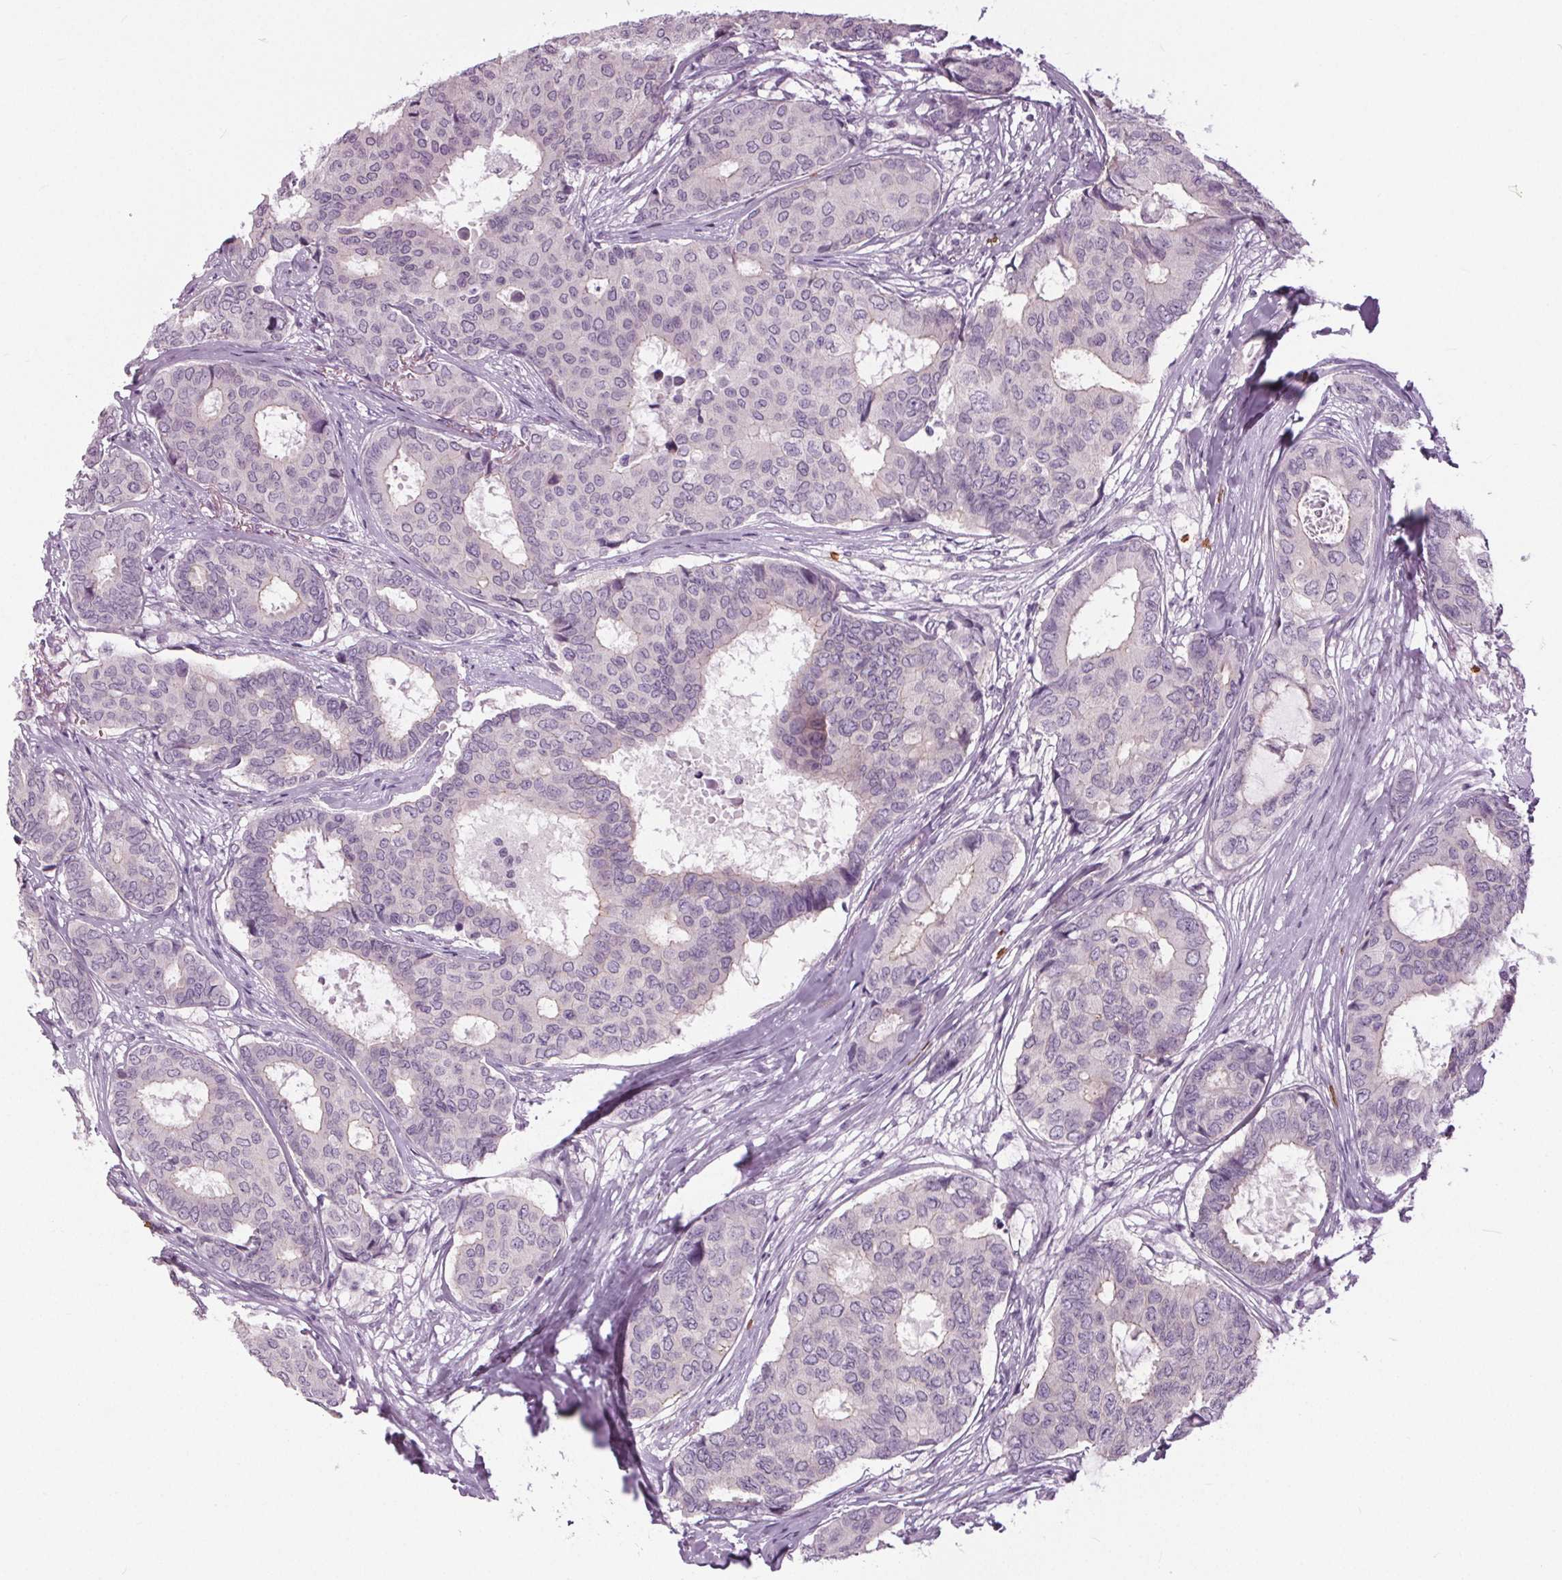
{"staining": {"intensity": "negative", "quantity": "none", "location": "none"}, "tissue": "breast cancer", "cell_type": "Tumor cells", "image_type": "cancer", "snomed": [{"axis": "morphology", "description": "Duct carcinoma"}, {"axis": "topography", "description": "Breast"}], "caption": "Human breast cancer (infiltrating ductal carcinoma) stained for a protein using immunohistochemistry (IHC) displays no positivity in tumor cells.", "gene": "SLC4A1", "patient": {"sex": "female", "age": 75}}